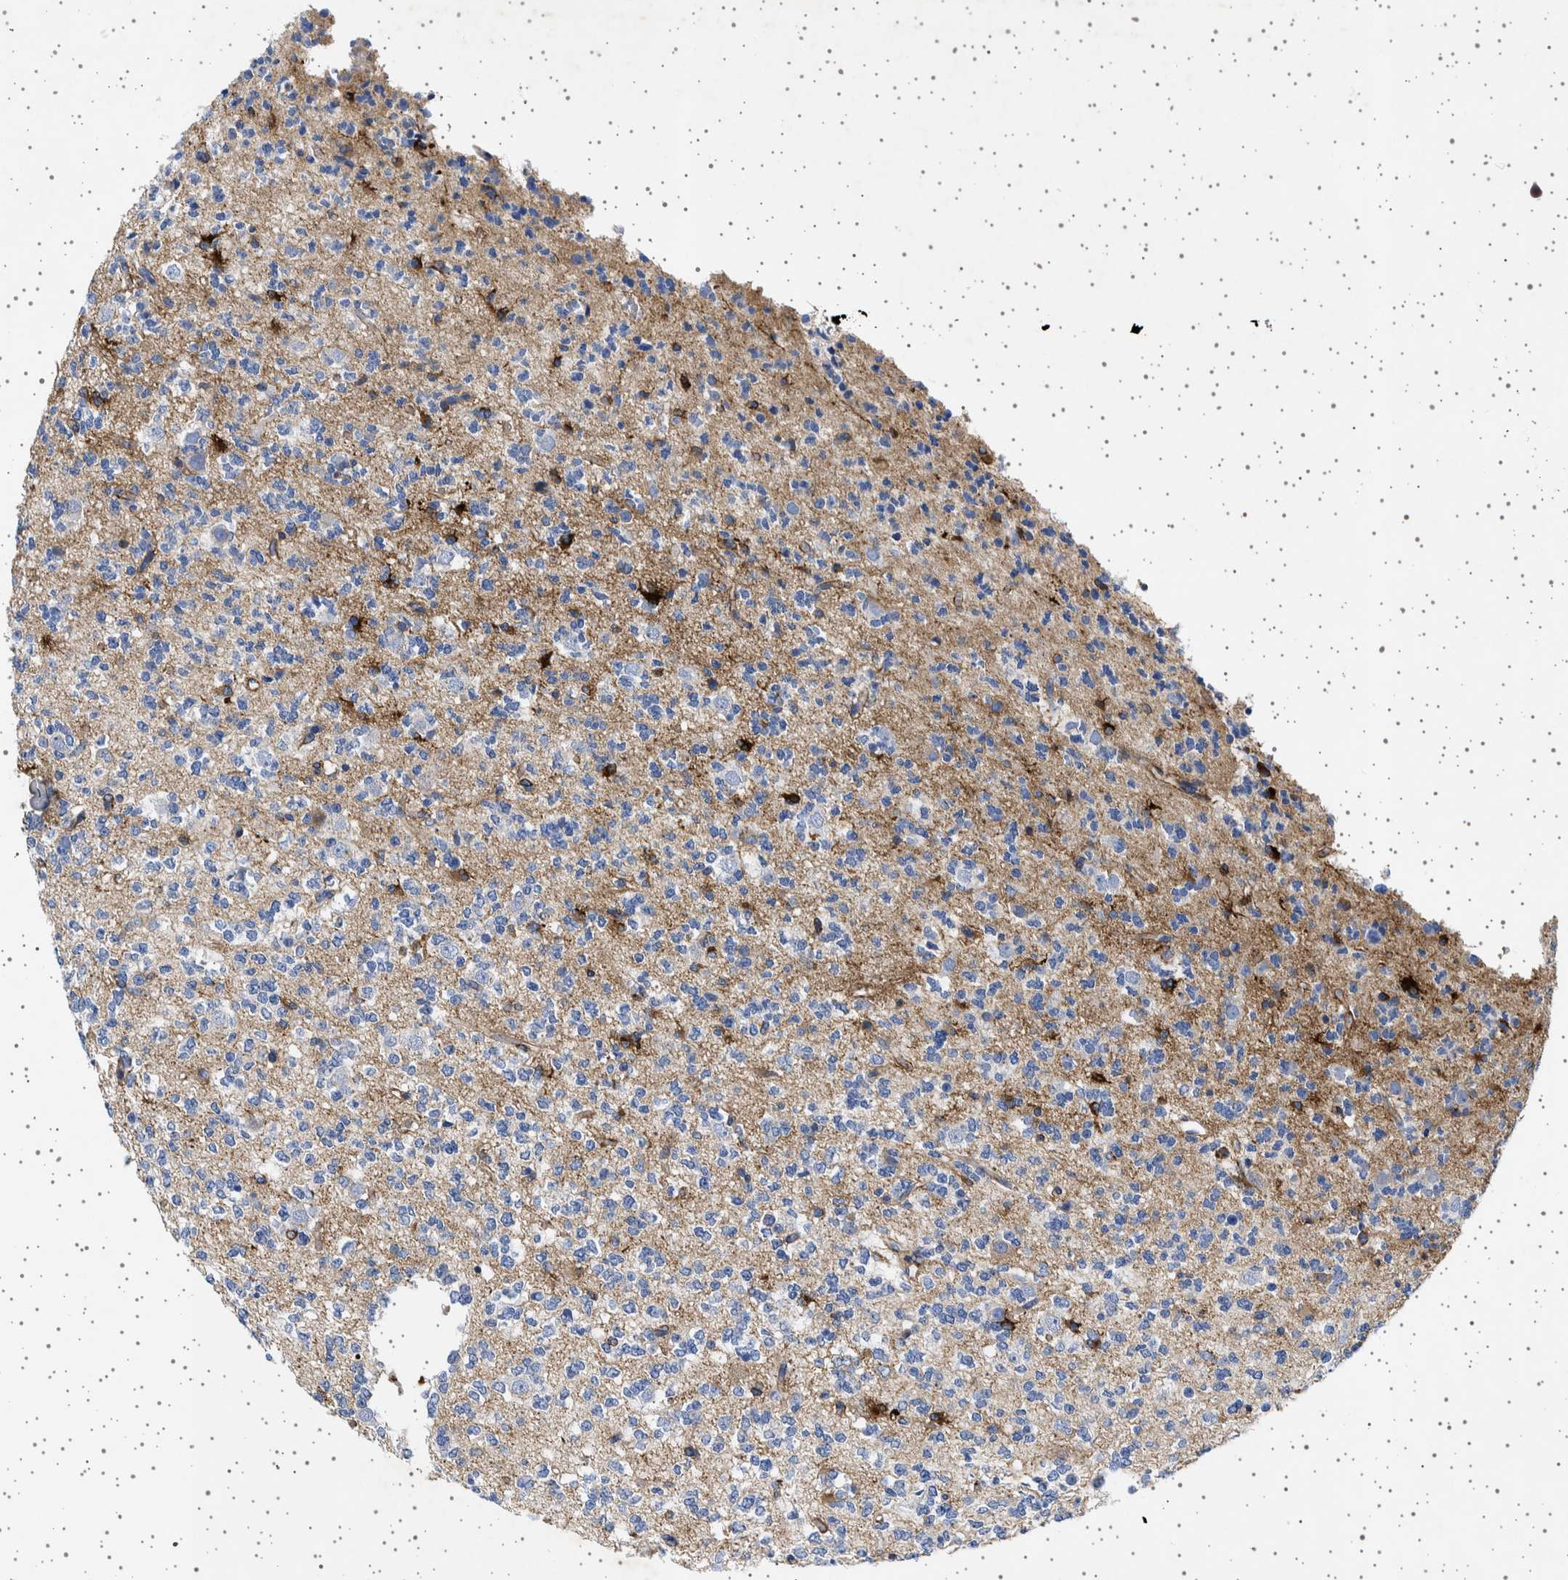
{"staining": {"intensity": "negative", "quantity": "none", "location": "none"}, "tissue": "glioma", "cell_type": "Tumor cells", "image_type": "cancer", "snomed": [{"axis": "morphology", "description": "Glioma, malignant, Low grade"}, {"axis": "topography", "description": "Brain"}], "caption": "Malignant low-grade glioma was stained to show a protein in brown. There is no significant staining in tumor cells. (Immunohistochemistry, brightfield microscopy, high magnification).", "gene": "SEPTIN4", "patient": {"sex": "male", "age": 38}}